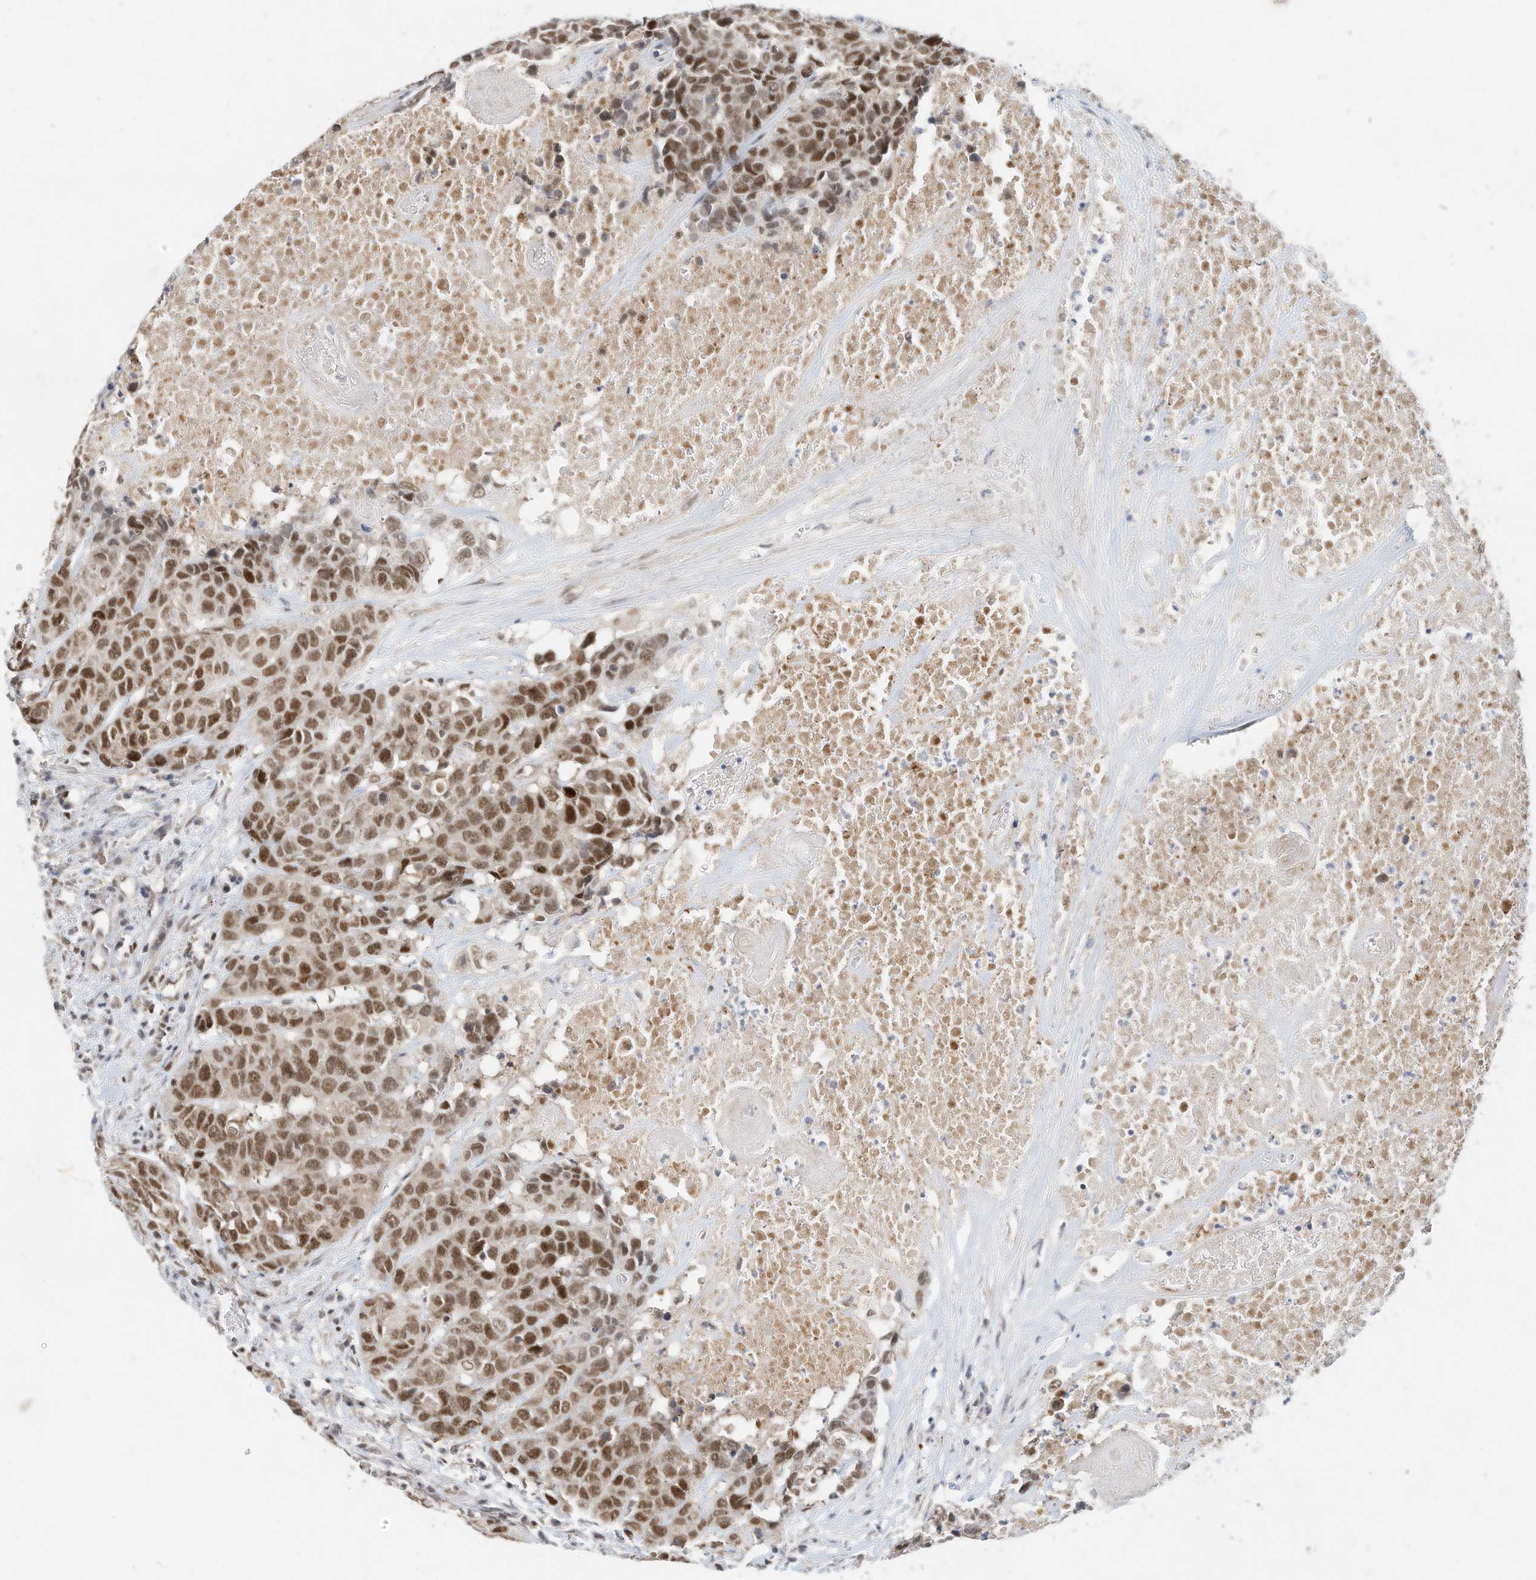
{"staining": {"intensity": "moderate", "quantity": ">75%", "location": "nuclear"}, "tissue": "head and neck cancer", "cell_type": "Tumor cells", "image_type": "cancer", "snomed": [{"axis": "morphology", "description": "Squamous cell carcinoma, NOS"}, {"axis": "topography", "description": "Head-Neck"}], "caption": "Protein positivity by immunohistochemistry (IHC) reveals moderate nuclear expression in about >75% of tumor cells in squamous cell carcinoma (head and neck). Nuclei are stained in blue.", "gene": "OGT", "patient": {"sex": "male", "age": 66}}